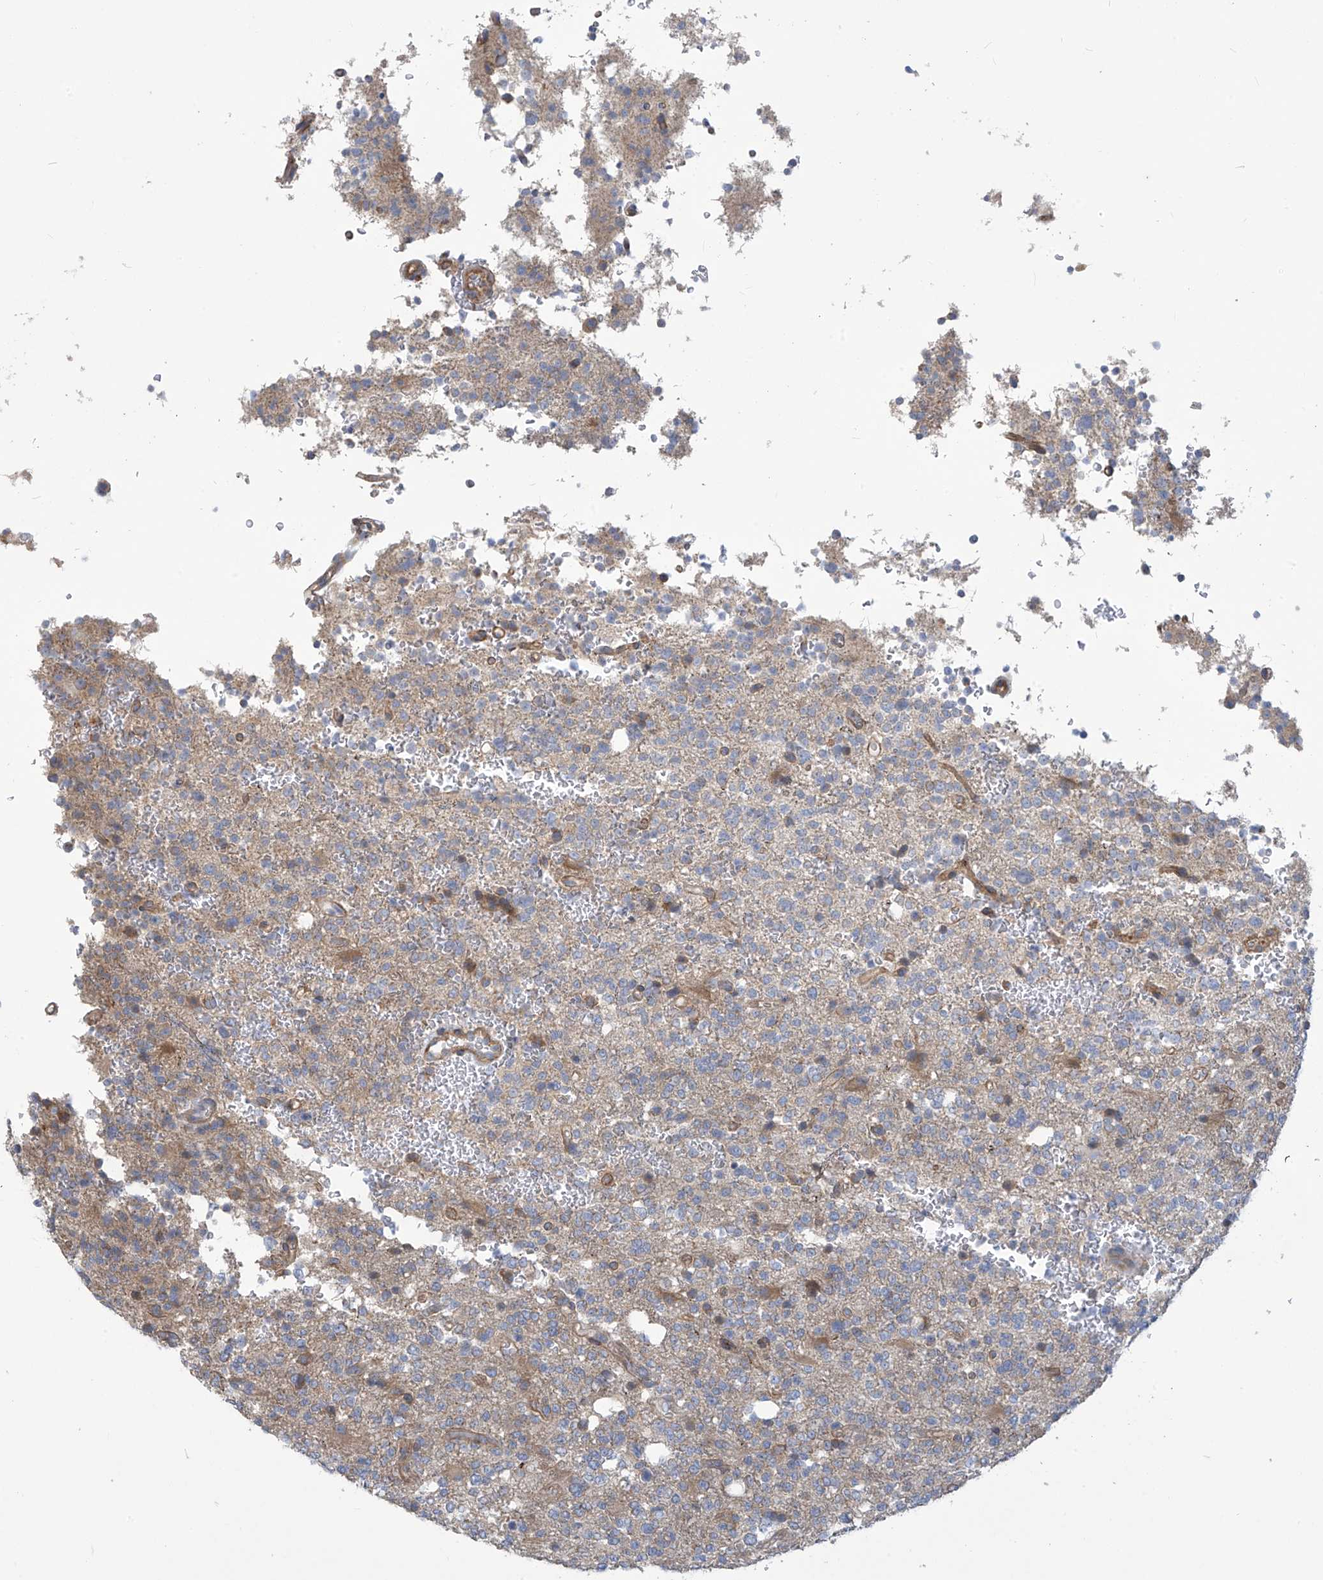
{"staining": {"intensity": "negative", "quantity": "none", "location": "none"}, "tissue": "glioma", "cell_type": "Tumor cells", "image_type": "cancer", "snomed": [{"axis": "morphology", "description": "Glioma, malignant, High grade"}, {"axis": "topography", "description": "Brain"}], "caption": "IHC histopathology image of human high-grade glioma (malignant) stained for a protein (brown), which shows no staining in tumor cells. Nuclei are stained in blue.", "gene": "ADAT2", "patient": {"sex": "female", "age": 62}}